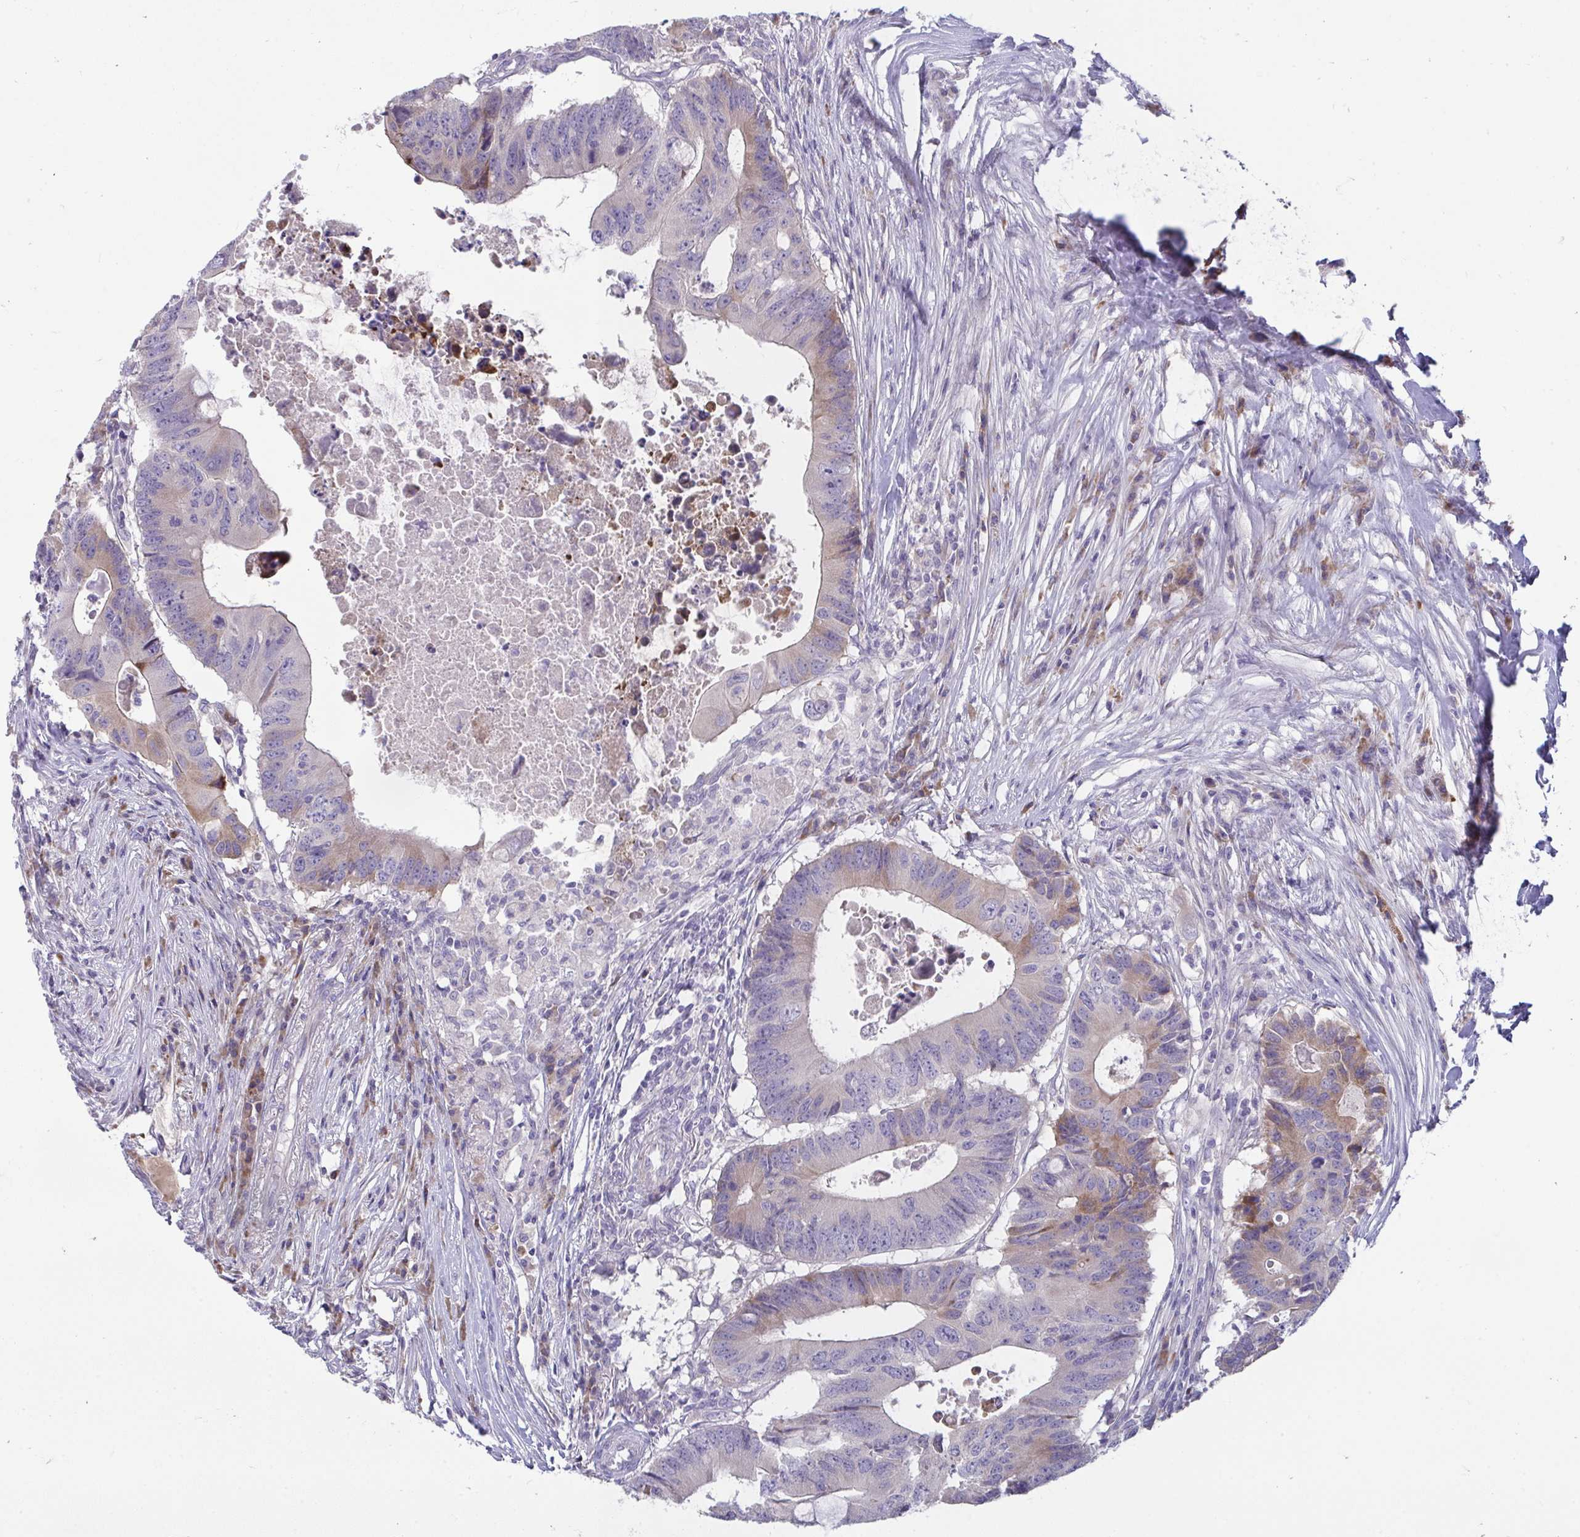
{"staining": {"intensity": "weak", "quantity": "<25%", "location": "cytoplasmic/membranous"}, "tissue": "colorectal cancer", "cell_type": "Tumor cells", "image_type": "cancer", "snomed": [{"axis": "morphology", "description": "Adenocarcinoma, NOS"}, {"axis": "topography", "description": "Colon"}], "caption": "Immunohistochemistry (IHC) micrograph of neoplastic tissue: human colorectal cancer stained with DAB (3,3'-diaminobenzidine) shows no significant protein positivity in tumor cells.", "gene": "PIGZ", "patient": {"sex": "male", "age": 71}}